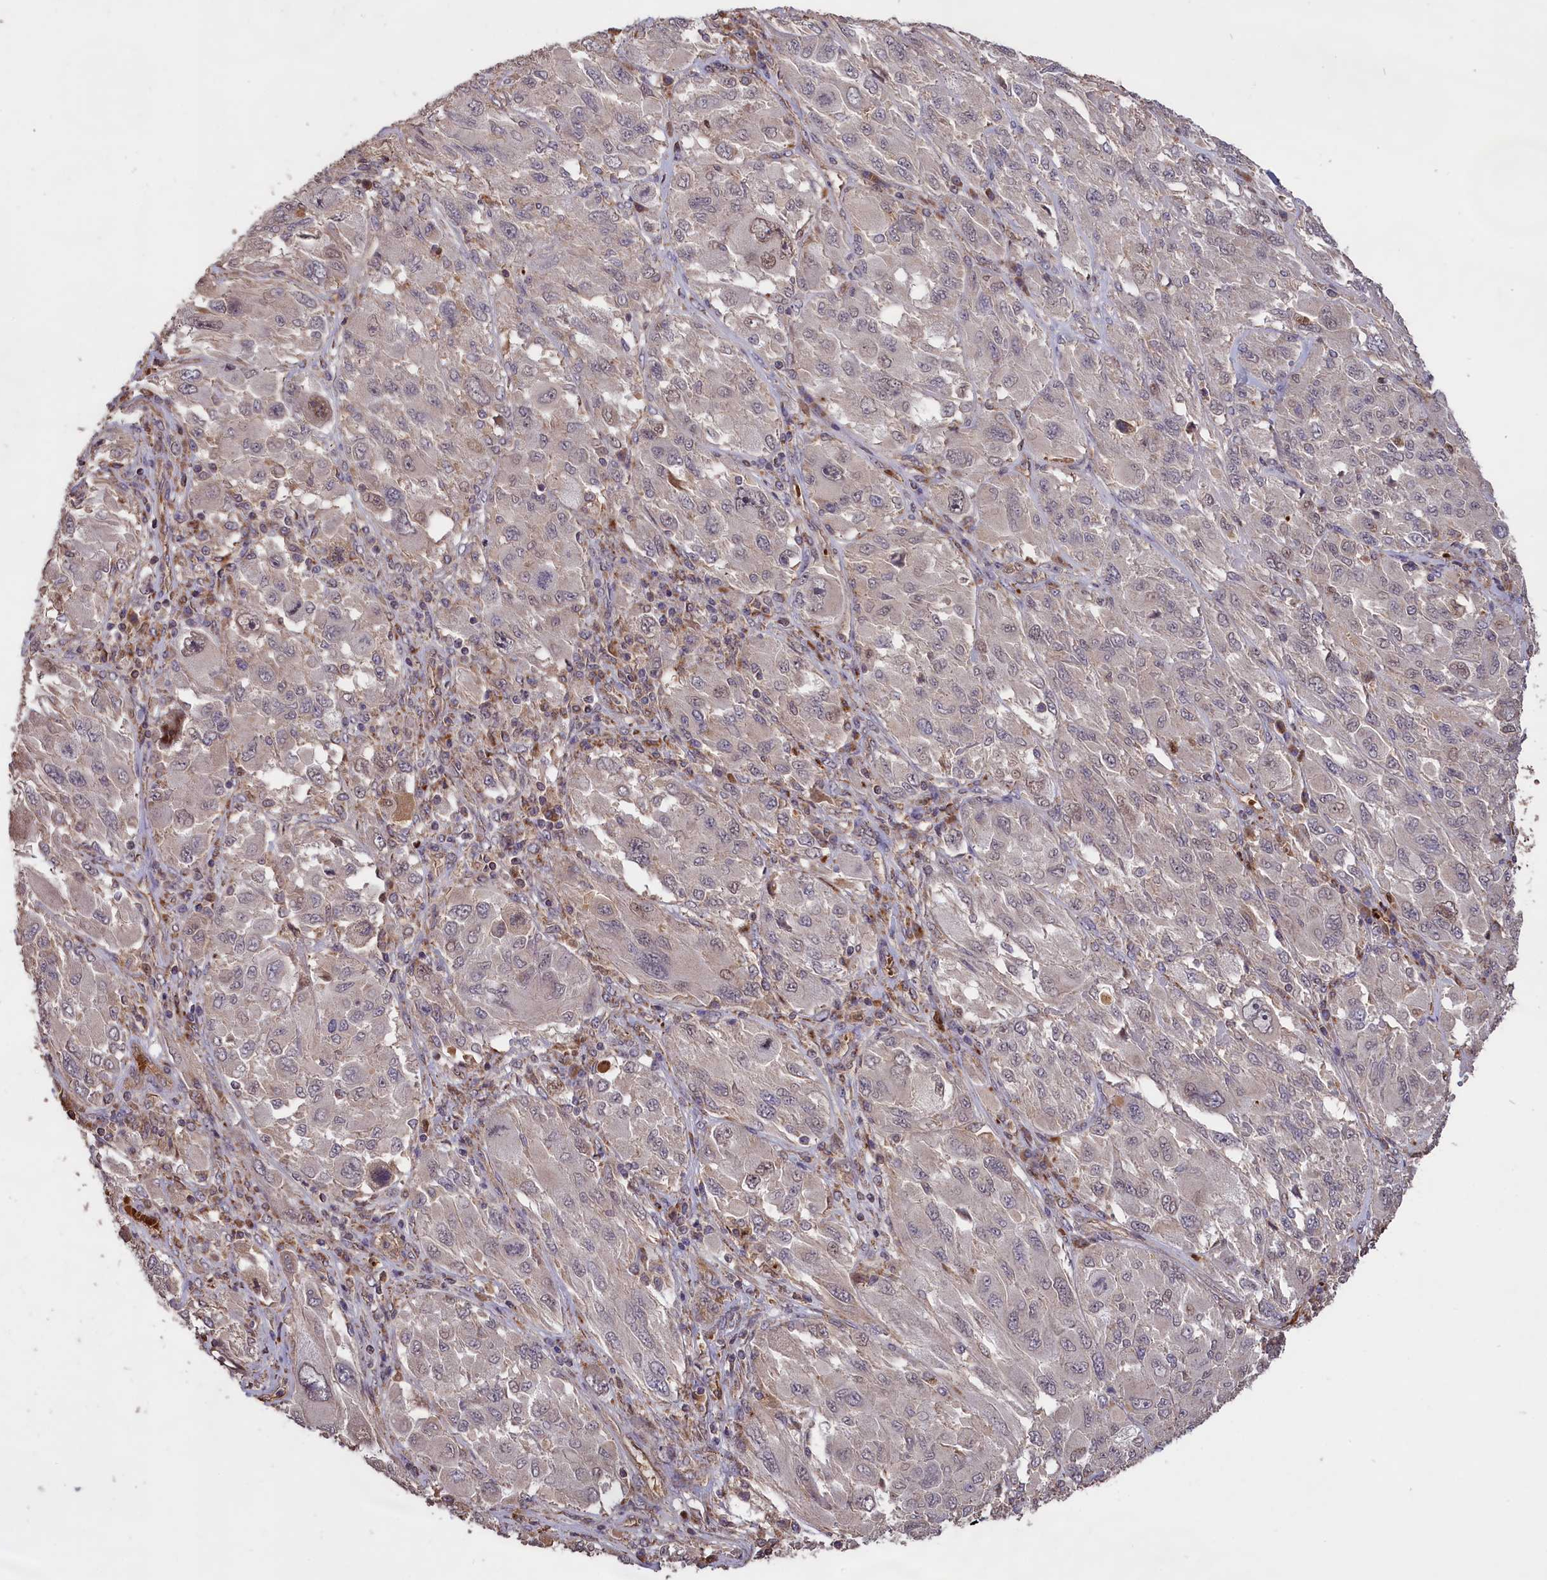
{"staining": {"intensity": "weak", "quantity": "<25%", "location": "cytoplasmic/membranous,nuclear"}, "tissue": "melanoma", "cell_type": "Tumor cells", "image_type": "cancer", "snomed": [{"axis": "morphology", "description": "Malignant melanoma, NOS"}, {"axis": "topography", "description": "Skin"}], "caption": "Immunohistochemistry (IHC) histopathology image of neoplastic tissue: melanoma stained with DAB demonstrates no significant protein positivity in tumor cells. Brightfield microscopy of immunohistochemistry (IHC) stained with DAB (brown) and hematoxylin (blue), captured at high magnification.", "gene": "CLRN2", "patient": {"sex": "female", "age": 91}}